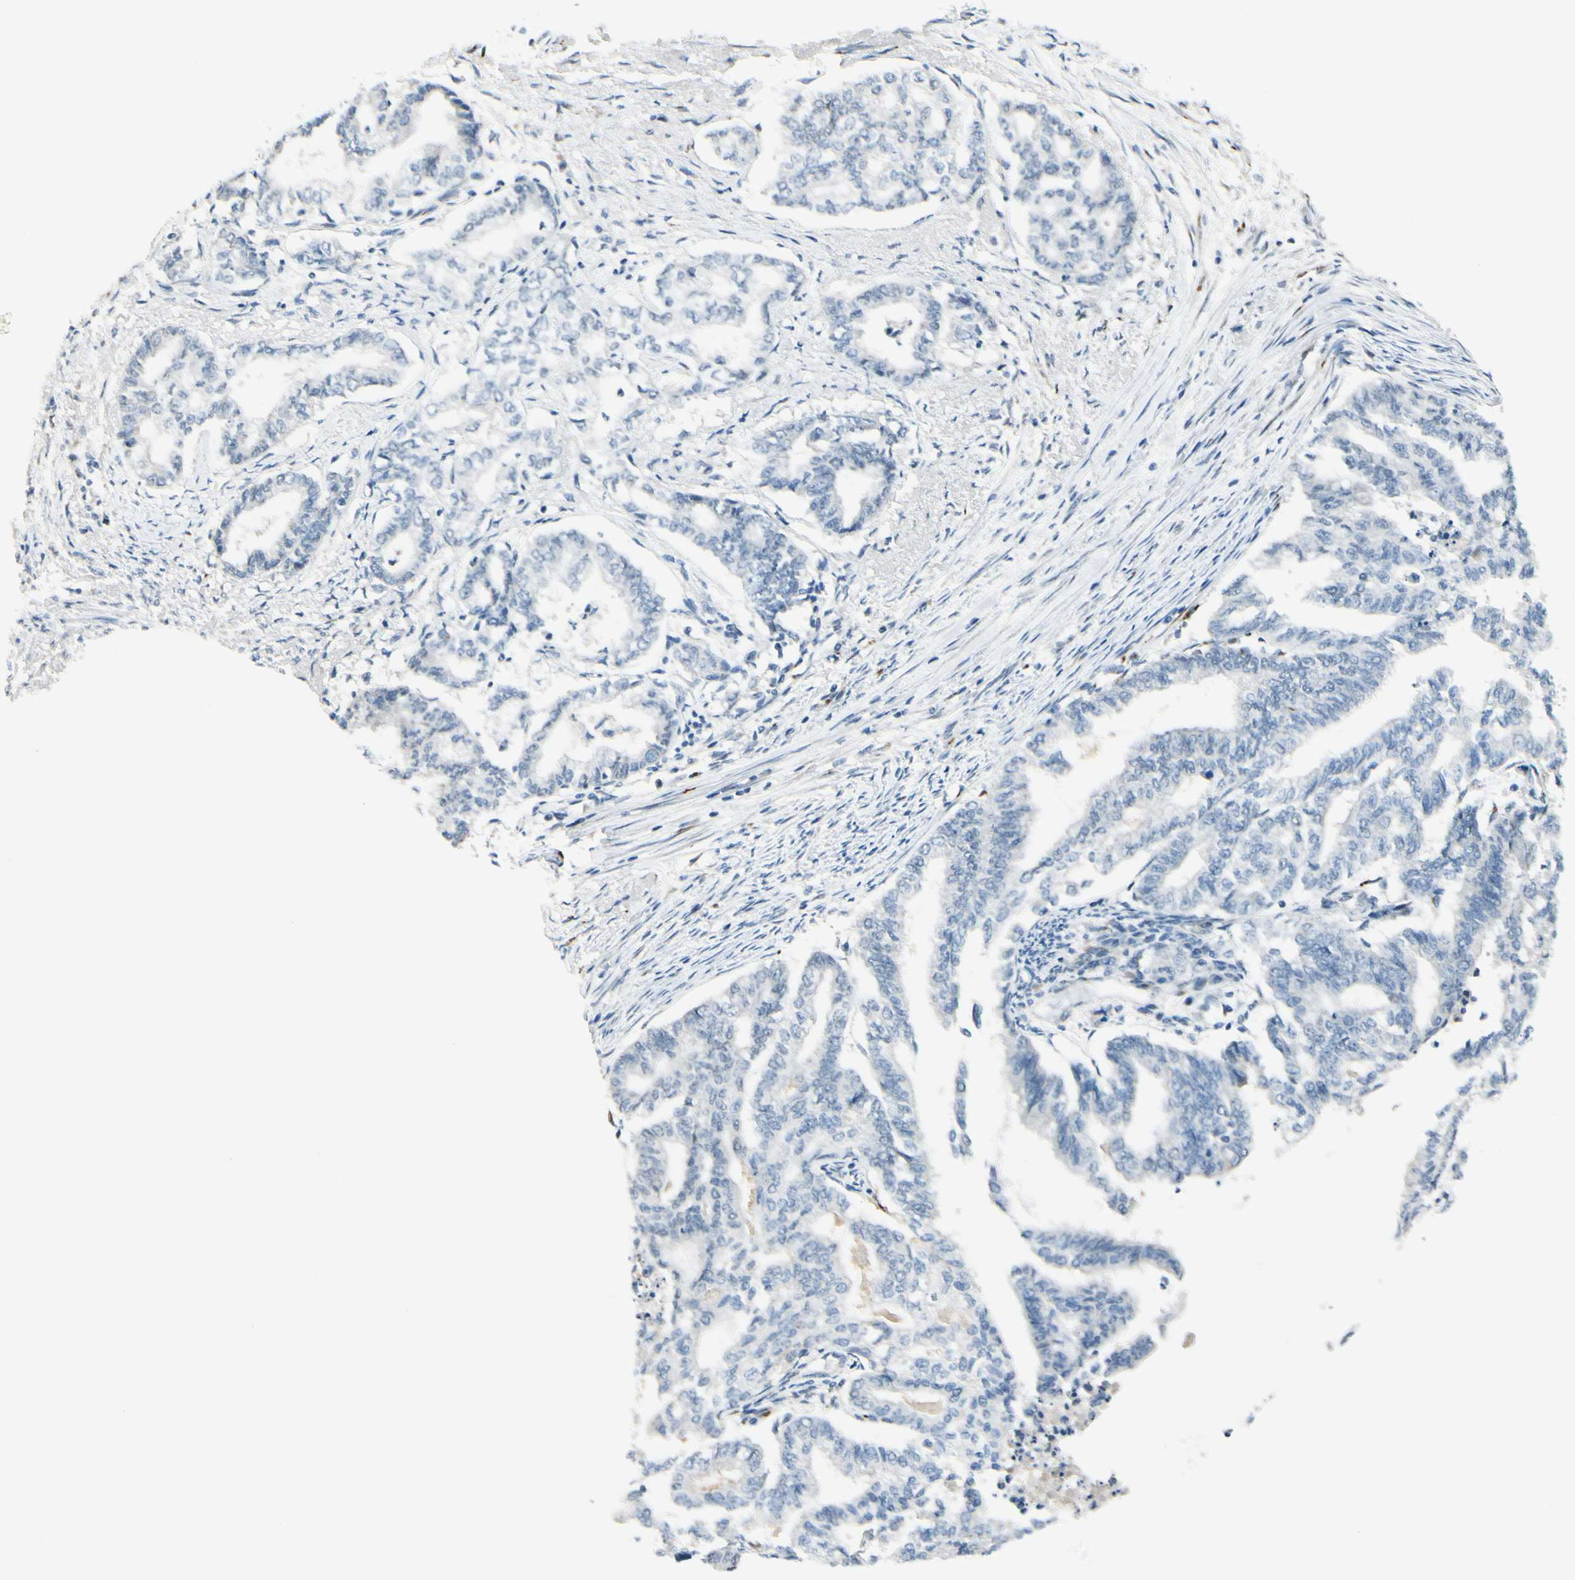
{"staining": {"intensity": "negative", "quantity": "none", "location": "none"}, "tissue": "endometrial cancer", "cell_type": "Tumor cells", "image_type": "cancer", "snomed": [{"axis": "morphology", "description": "Adenocarcinoma, NOS"}, {"axis": "topography", "description": "Endometrium"}], "caption": "DAB immunohistochemical staining of endometrial cancer (adenocarcinoma) demonstrates no significant expression in tumor cells.", "gene": "B4GALNT1", "patient": {"sex": "female", "age": 79}}